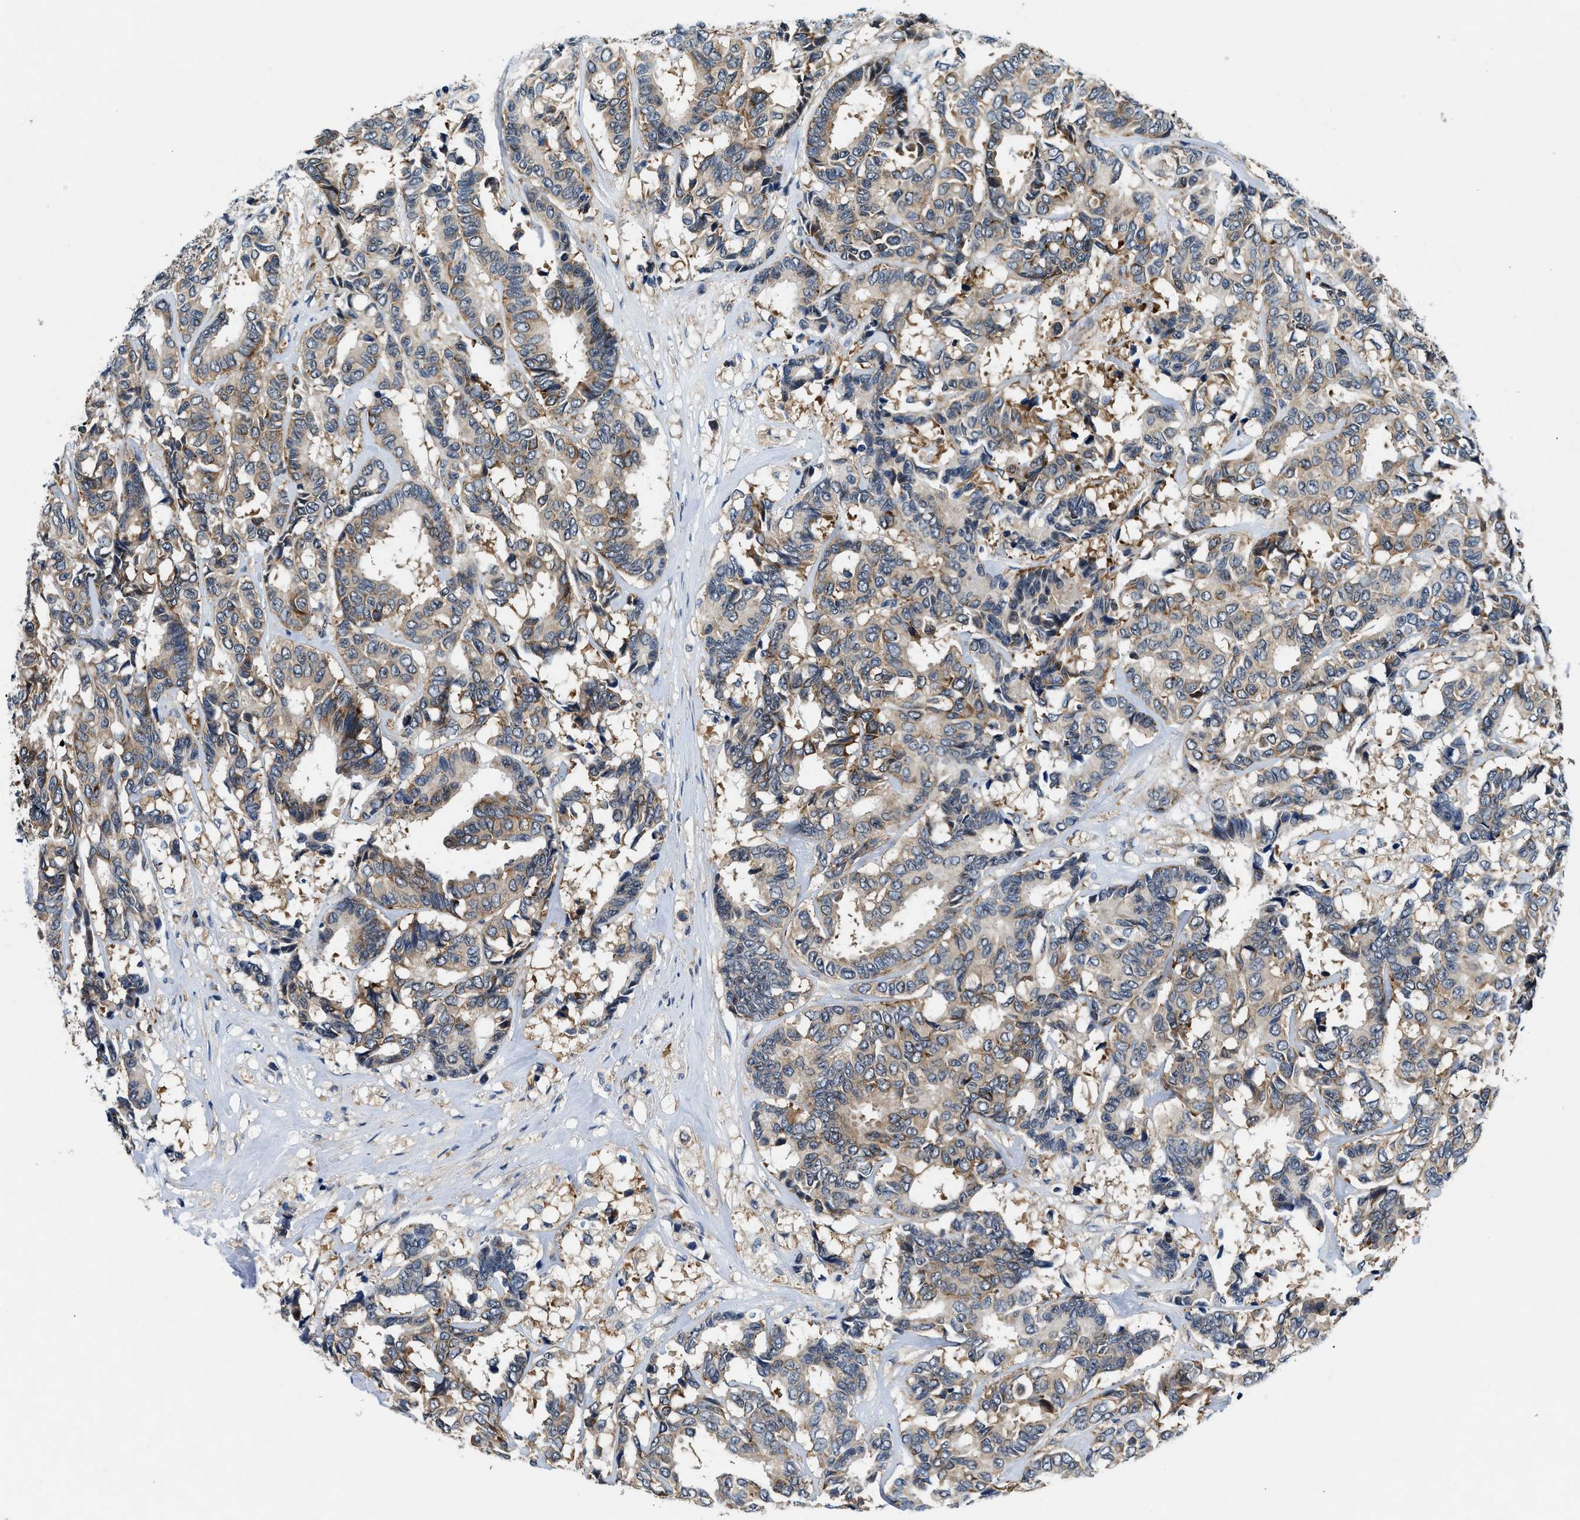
{"staining": {"intensity": "weak", "quantity": ">75%", "location": "cytoplasmic/membranous"}, "tissue": "breast cancer", "cell_type": "Tumor cells", "image_type": "cancer", "snomed": [{"axis": "morphology", "description": "Duct carcinoma"}, {"axis": "topography", "description": "Breast"}], "caption": "Protein staining of infiltrating ductal carcinoma (breast) tissue demonstrates weak cytoplasmic/membranous expression in approximately >75% of tumor cells. (DAB IHC with brightfield microscopy, high magnification).", "gene": "PA2G4", "patient": {"sex": "female", "age": 87}}